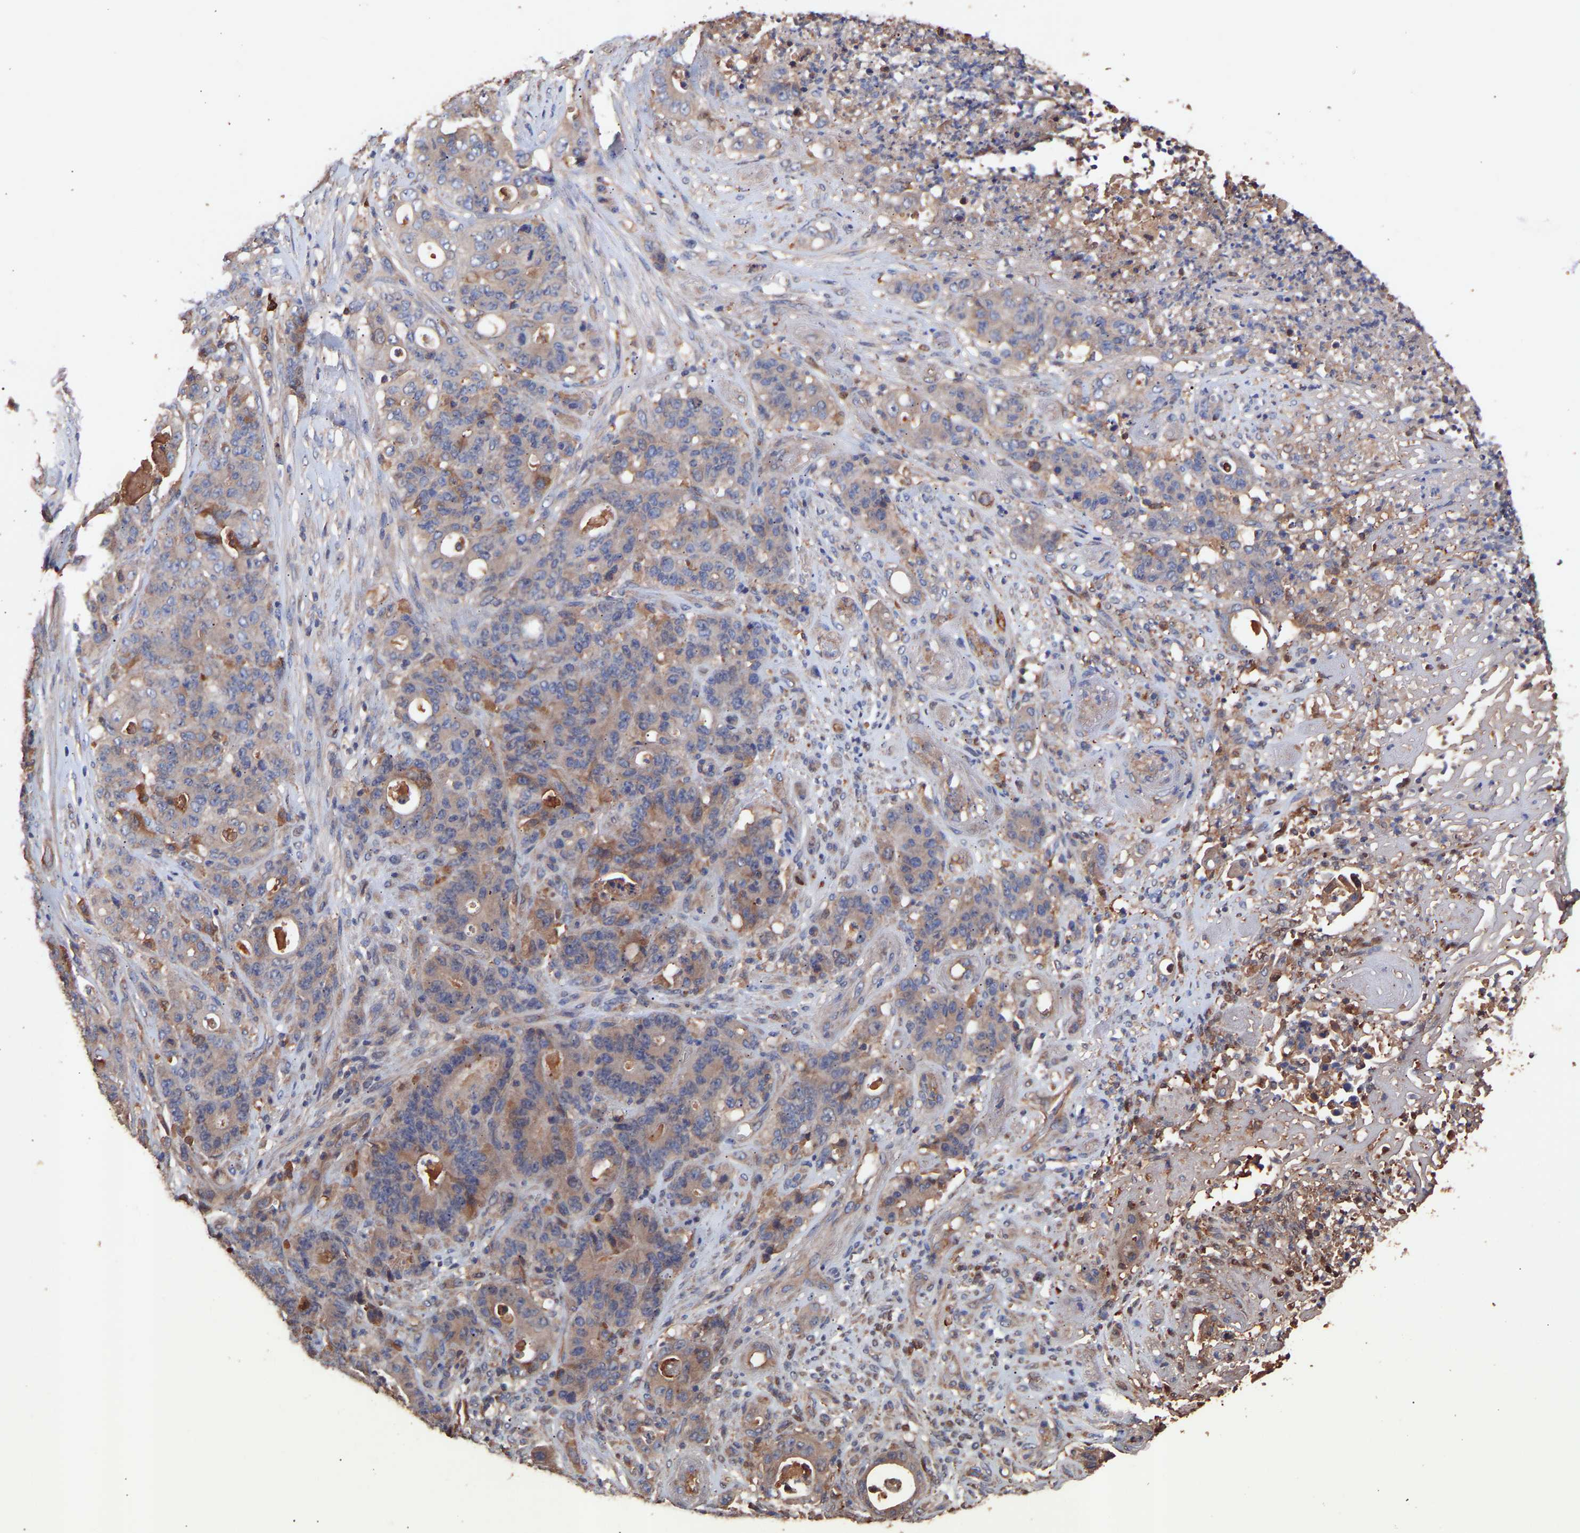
{"staining": {"intensity": "weak", "quantity": "25%-75%", "location": "cytoplasmic/membranous"}, "tissue": "stomach cancer", "cell_type": "Tumor cells", "image_type": "cancer", "snomed": [{"axis": "morphology", "description": "Adenocarcinoma, NOS"}, {"axis": "topography", "description": "Stomach"}], "caption": "Protein staining demonstrates weak cytoplasmic/membranous staining in approximately 25%-75% of tumor cells in stomach cancer.", "gene": "TMEM268", "patient": {"sex": "female", "age": 73}}